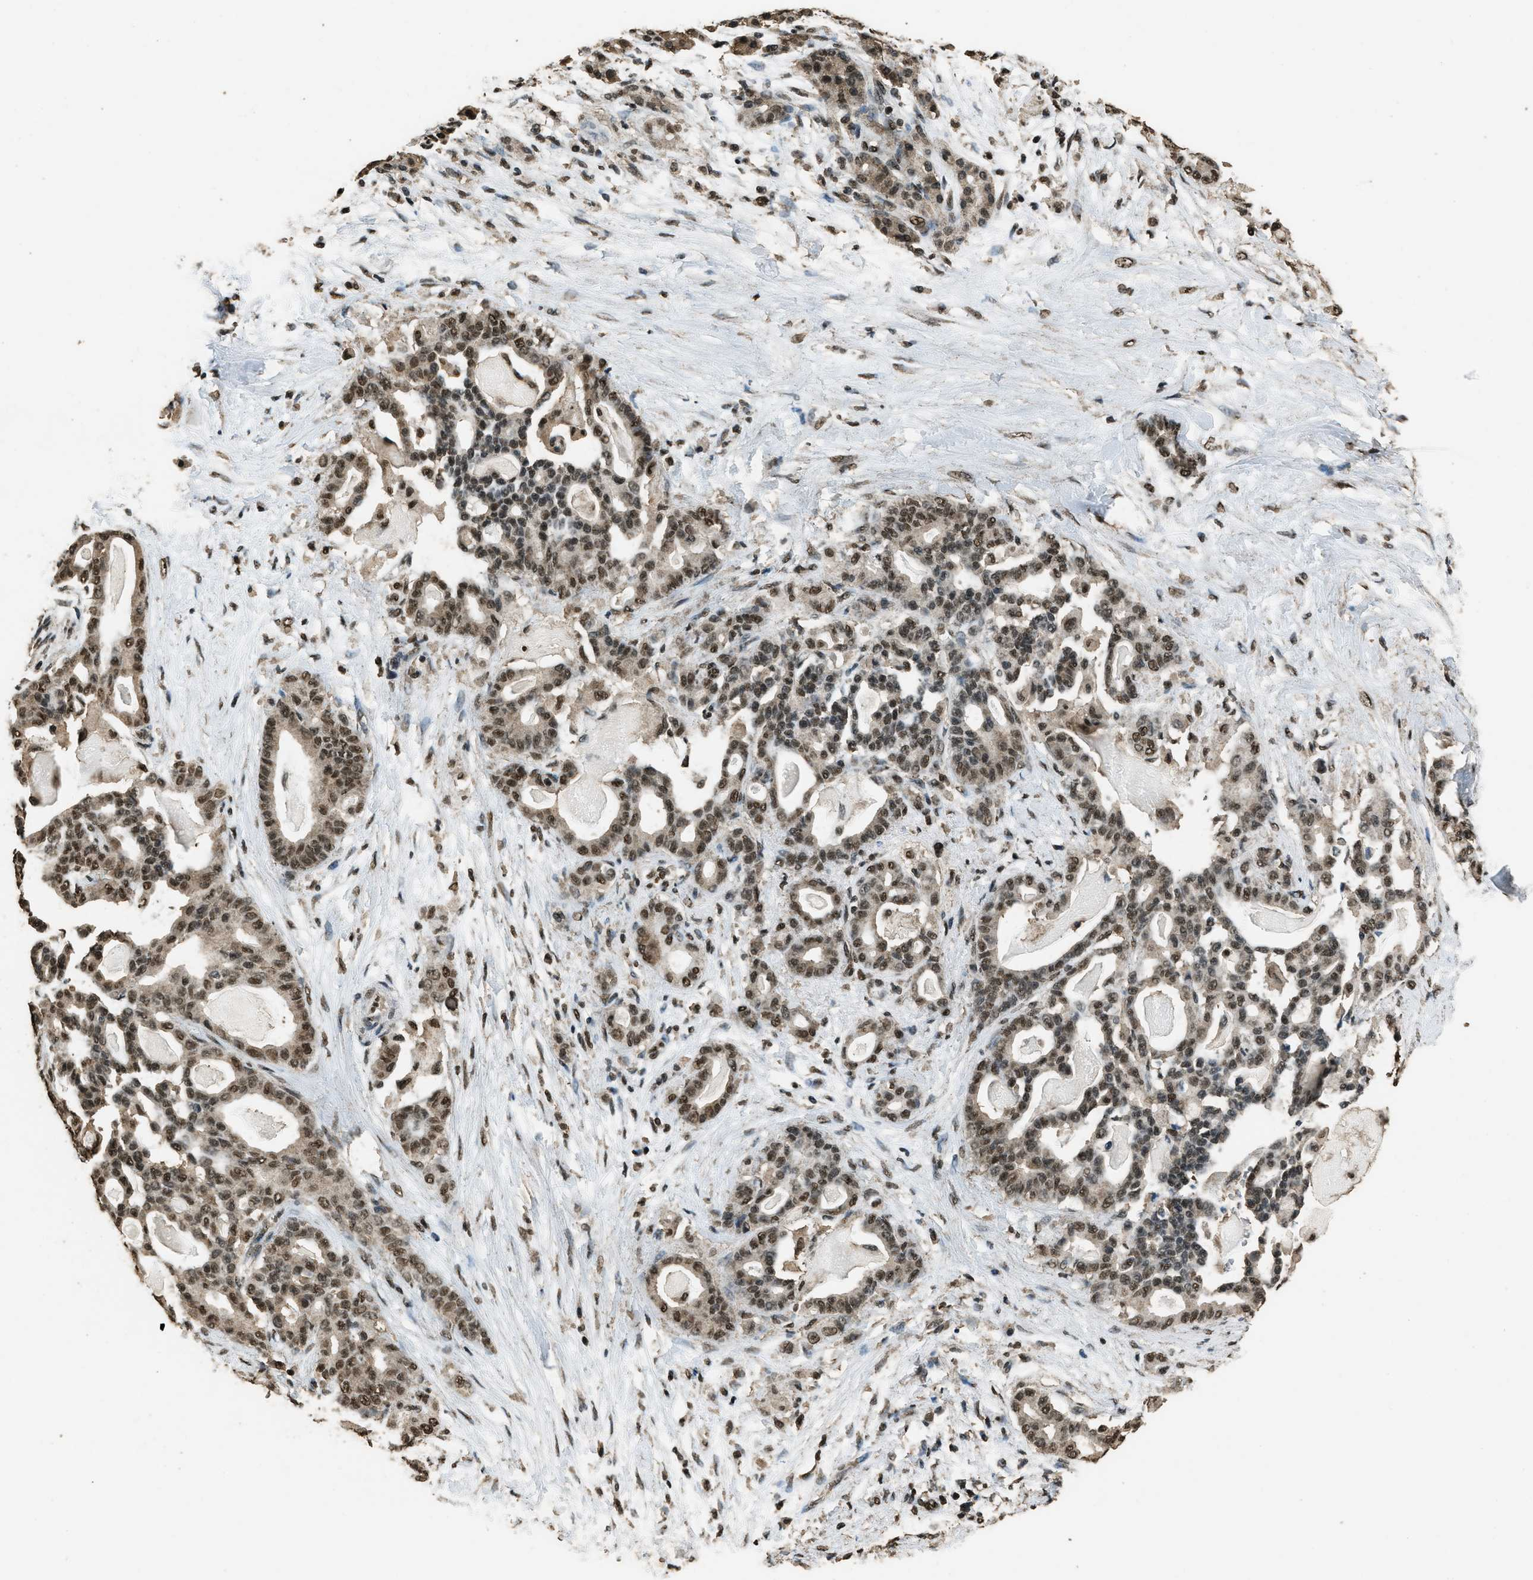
{"staining": {"intensity": "moderate", "quantity": ">75%", "location": "nuclear"}, "tissue": "pancreatic cancer", "cell_type": "Tumor cells", "image_type": "cancer", "snomed": [{"axis": "morphology", "description": "Adenocarcinoma, NOS"}, {"axis": "topography", "description": "Pancreas"}], "caption": "A high-resolution photomicrograph shows immunohistochemistry (IHC) staining of adenocarcinoma (pancreatic), which exhibits moderate nuclear positivity in about >75% of tumor cells.", "gene": "MYB", "patient": {"sex": "male", "age": 63}}